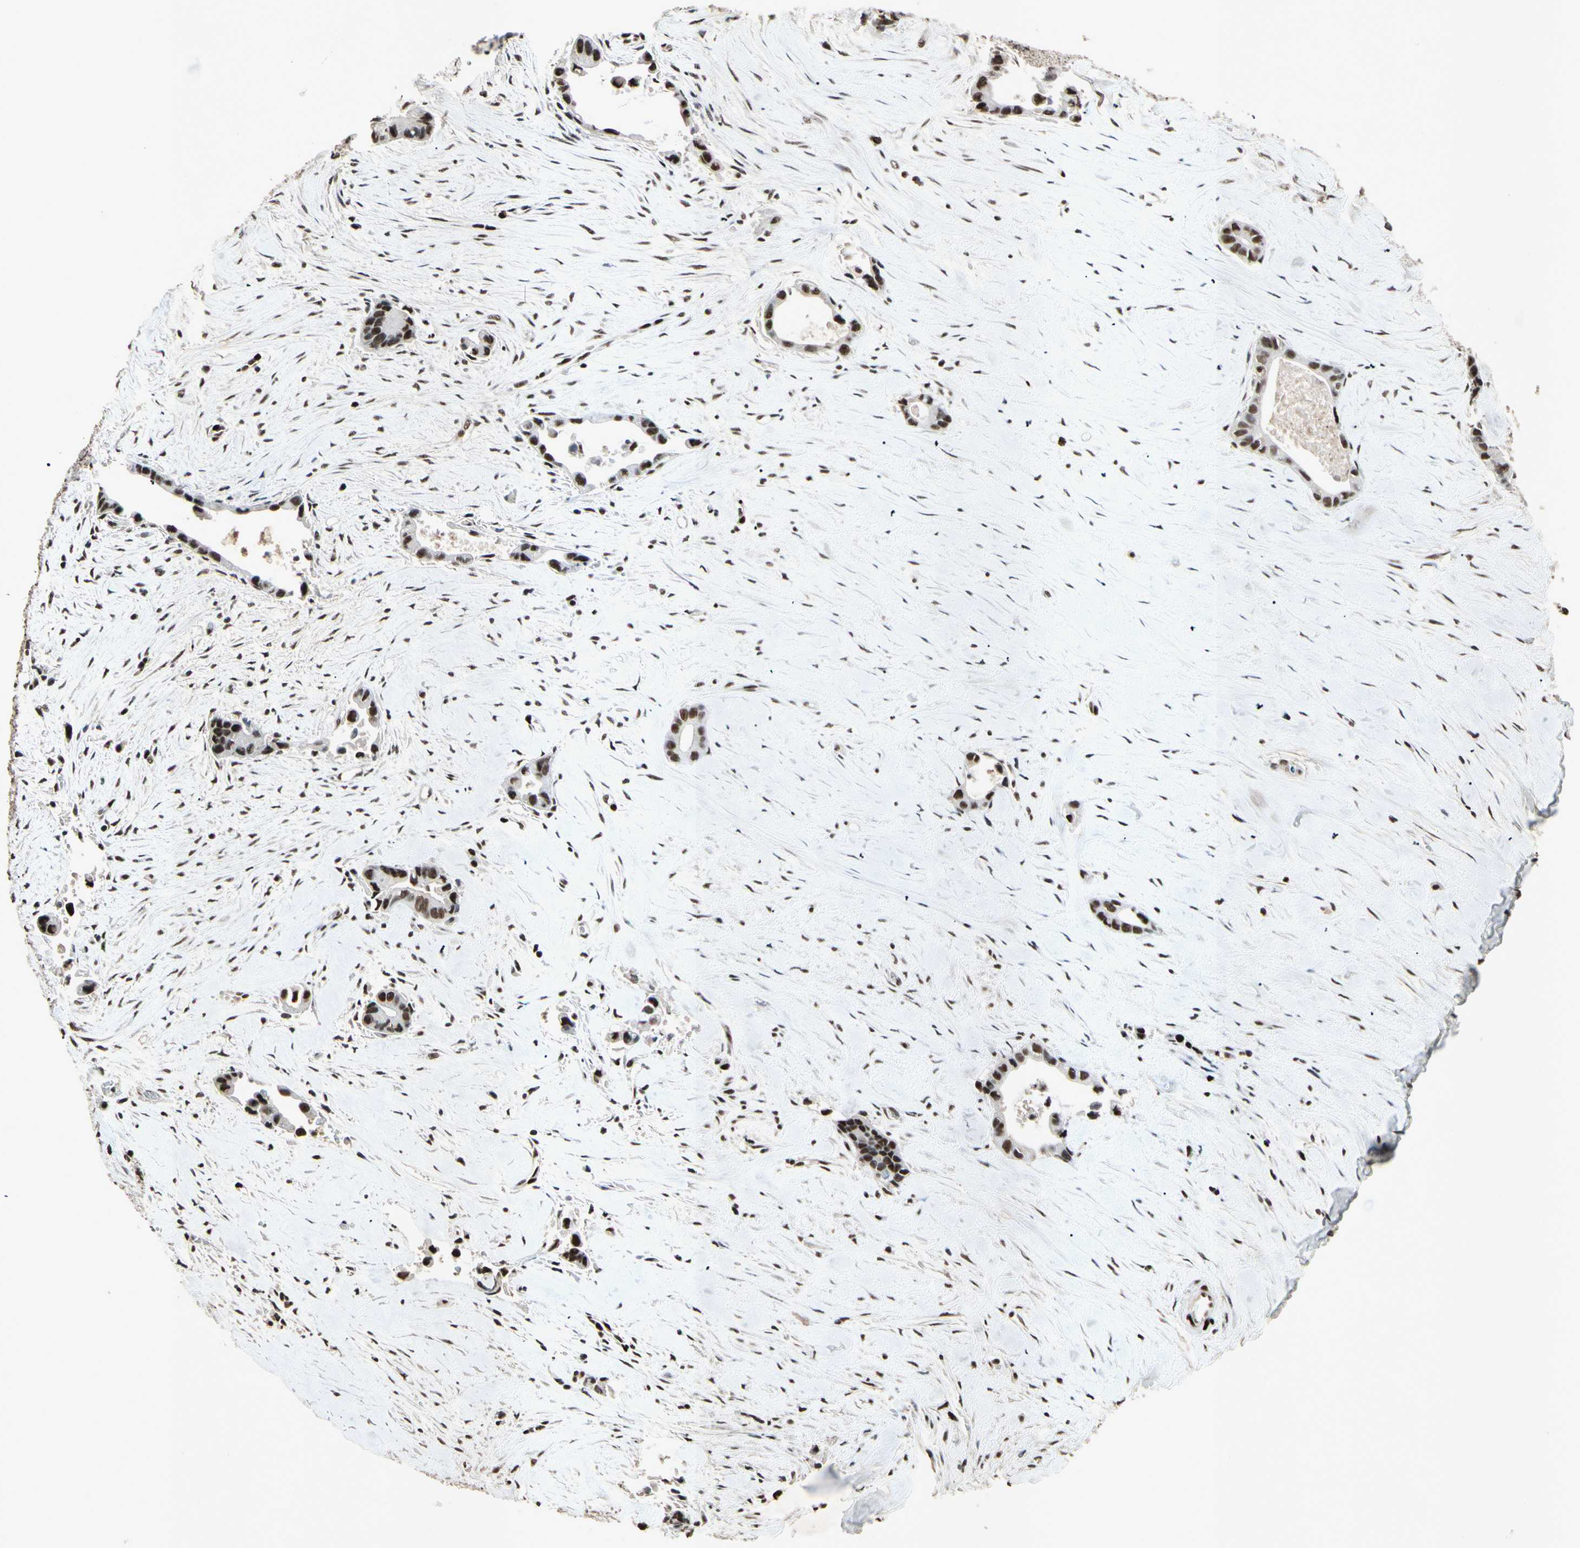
{"staining": {"intensity": "strong", "quantity": ">75%", "location": "nuclear"}, "tissue": "liver cancer", "cell_type": "Tumor cells", "image_type": "cancer", "snomed": [{"axis": "morphology", "description": "Cholangiocarcinoma"}, {"axis": "topography", "description": "Liver"}], "caption": "Immunohistochemical staining of cholangiocarcinoma (liver) exhibits high levels of strong nuclear staining in approximately >75% of tumor cells. The staining is performed using DAB brown chromogen to label protein expression. The nuclei are counter-stained blue using hematoxylin.", "gene": "TBX2", "patient": {"sex": "female", "age": 55}}